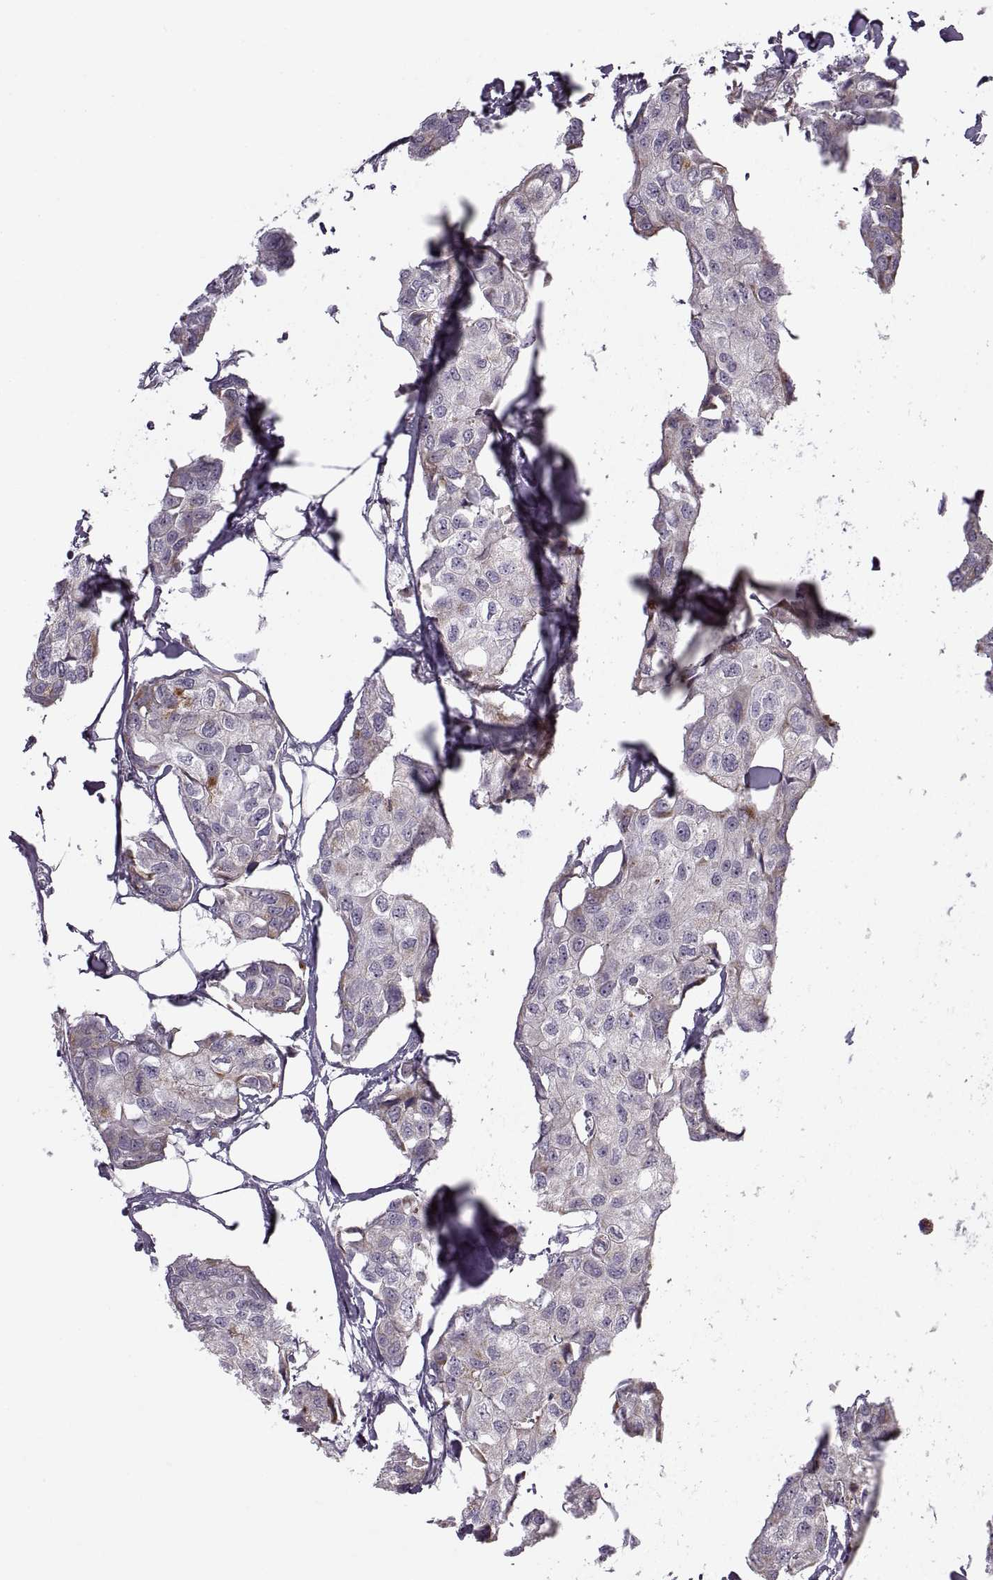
{"staining": {"intensity": "moderate", "quantity": "<25%", "location": "cytoplasmic/membranous"}, "tissue": "breast cancer", "cell_type": "Tumor cells", "image_type": "cancer", "snomed": [{"axis": "morphology", "description": "Duct carcinoma"}, {"axis": "topography", "description": "Breast"}], "caption": "This is a photomicrograph of immunohistochemistry staining of breast cancer (infiltrating ductal carcinoma), which shows moderate positivity in the cytoplasmic/membranous of tumor cells.", "gene": "PIERCE1", "patient": {"sex": "female", "age": 80}}